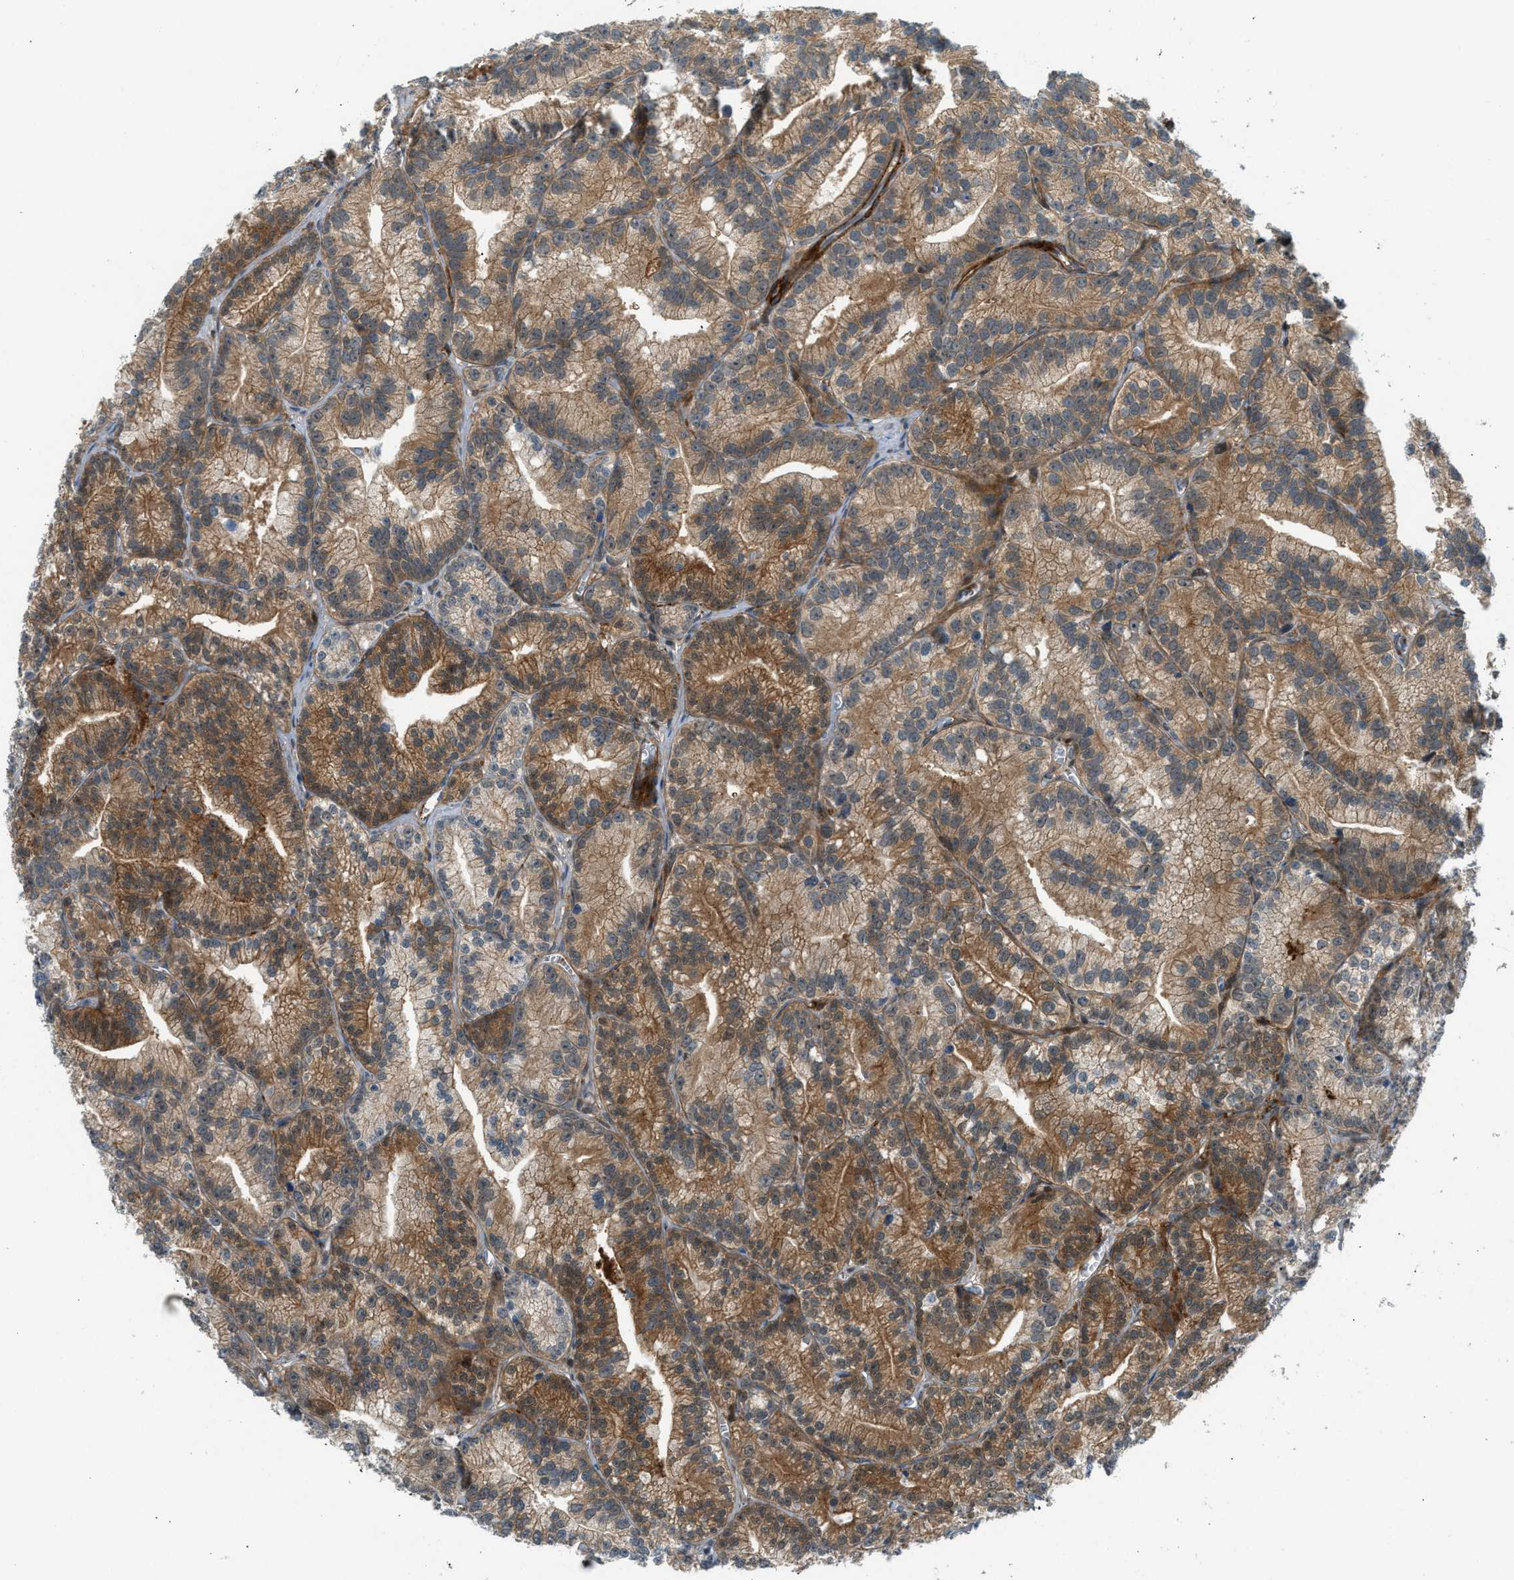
{"staining": {"intensity": "moderate", "quantity": ">75%", "location": "cytoplasmic/membranous"}, "tissue": "prostate cancer", "cell_type": "Tumor cells", "image_type": "cancer", "snomed": [{"axis": "morphology", "description": "Adenocarcinoma, Low grade"}, {"axis": "topography", "description": "Prostate"}], "caption": "Immunohistochemical staining of human prostate cancer reveals medium levels of moderate cytoplasmic/membranous expression in about >75% of tumor cells. (brown staining indicates protein expression, while blue staining denotes nuclei).", "gene": "EDNRA", "patient": {"sex": "male", "age": 89}}